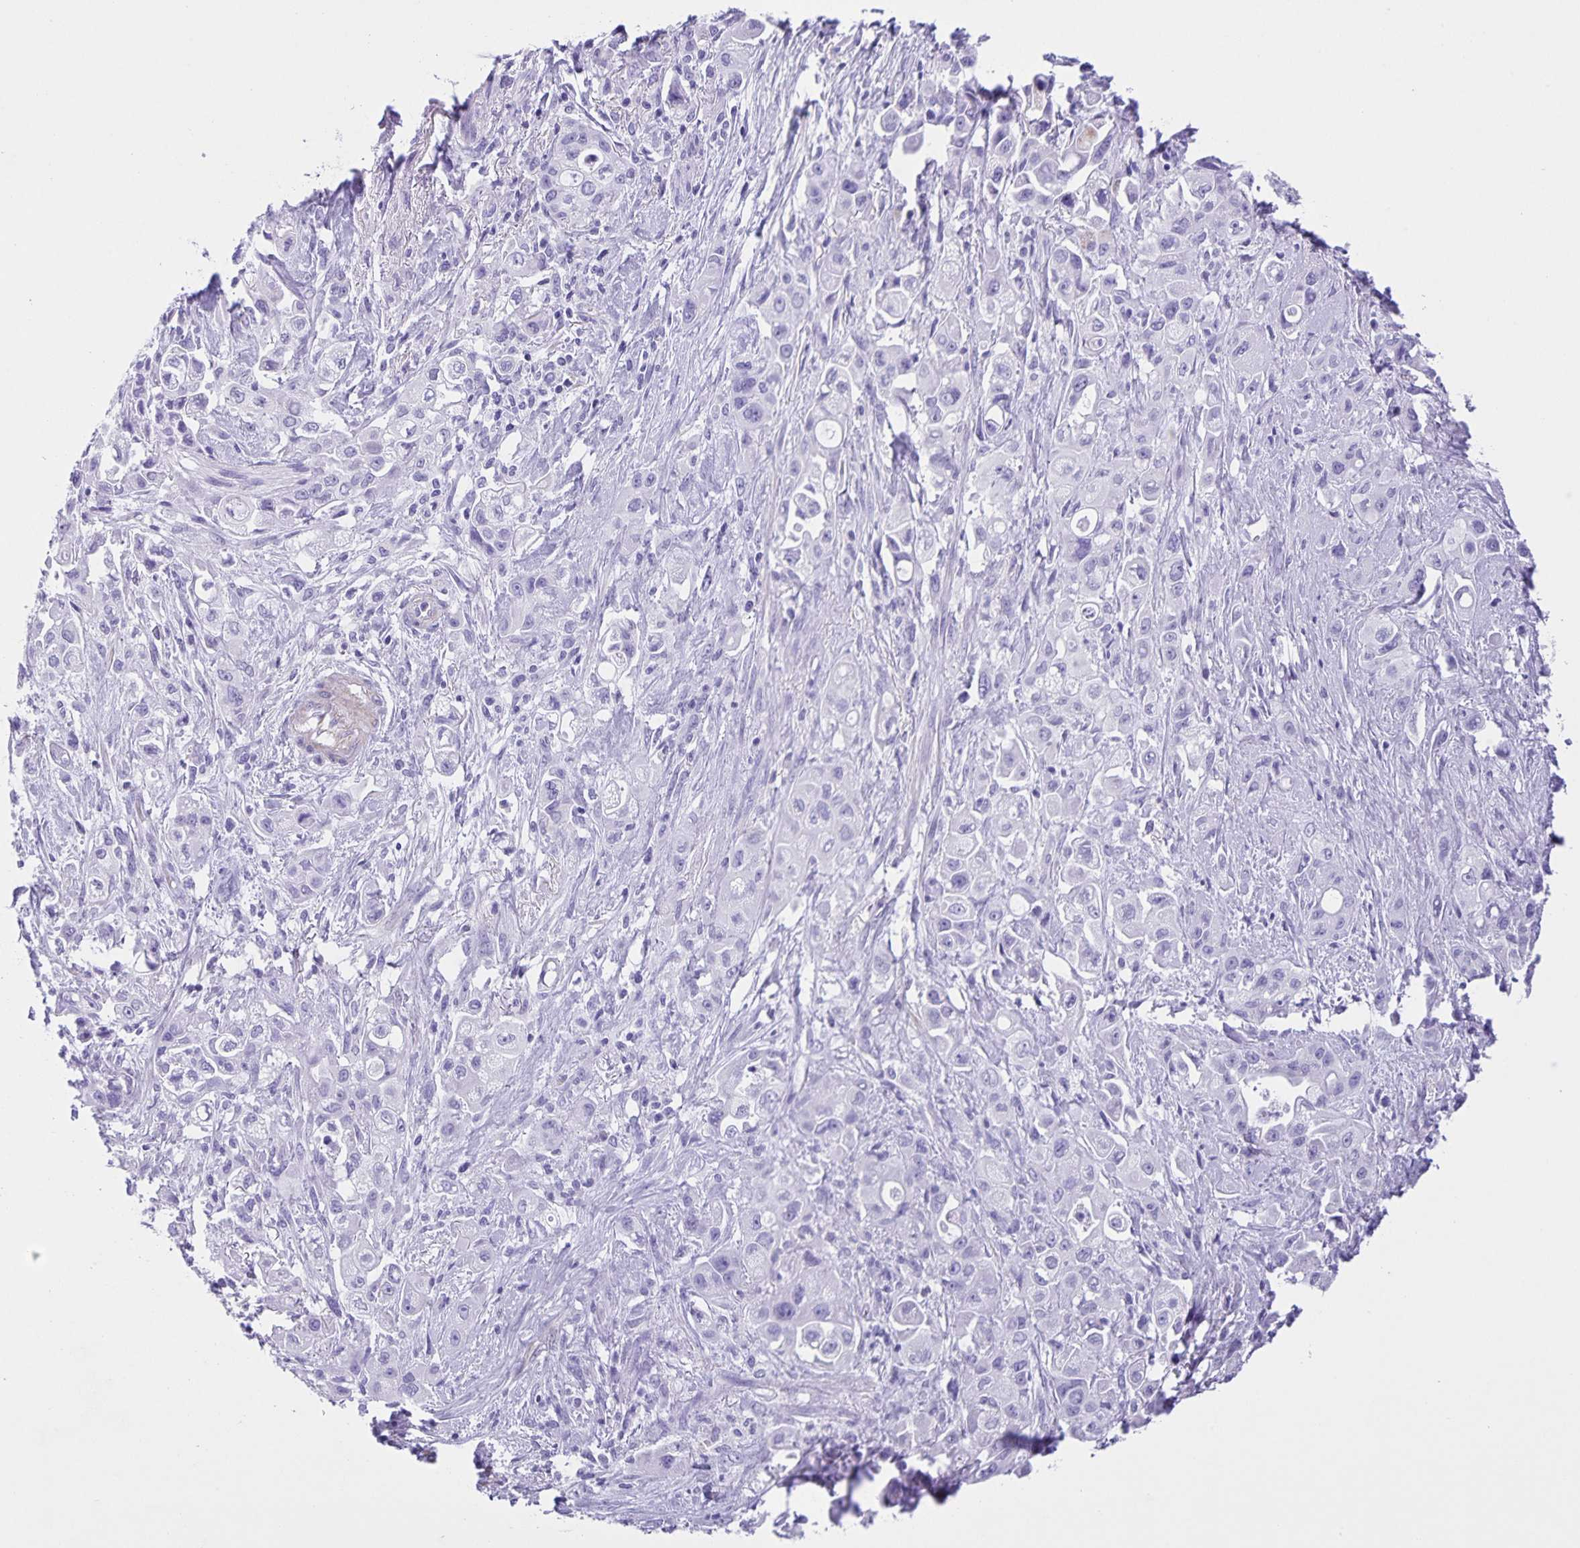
{"staining": {"intensity": "negative", "quantity": "none", "location": "none"}, "tissue": "pancreatic cancer", "cell_type": "Tumor cells", "image_type": "cancer", "snomed": [{"axis": "morphology", "description": "Adenocarcinoma, NOS"}, {"axis": "topography", "description": "Pancreas"}], "caption": "There is no significant expression in tumor cells of pancreatic cancer (adenocarcinoma).", "gene": "UBQLN3", "patient": {"sex": "female", "age": 66}}